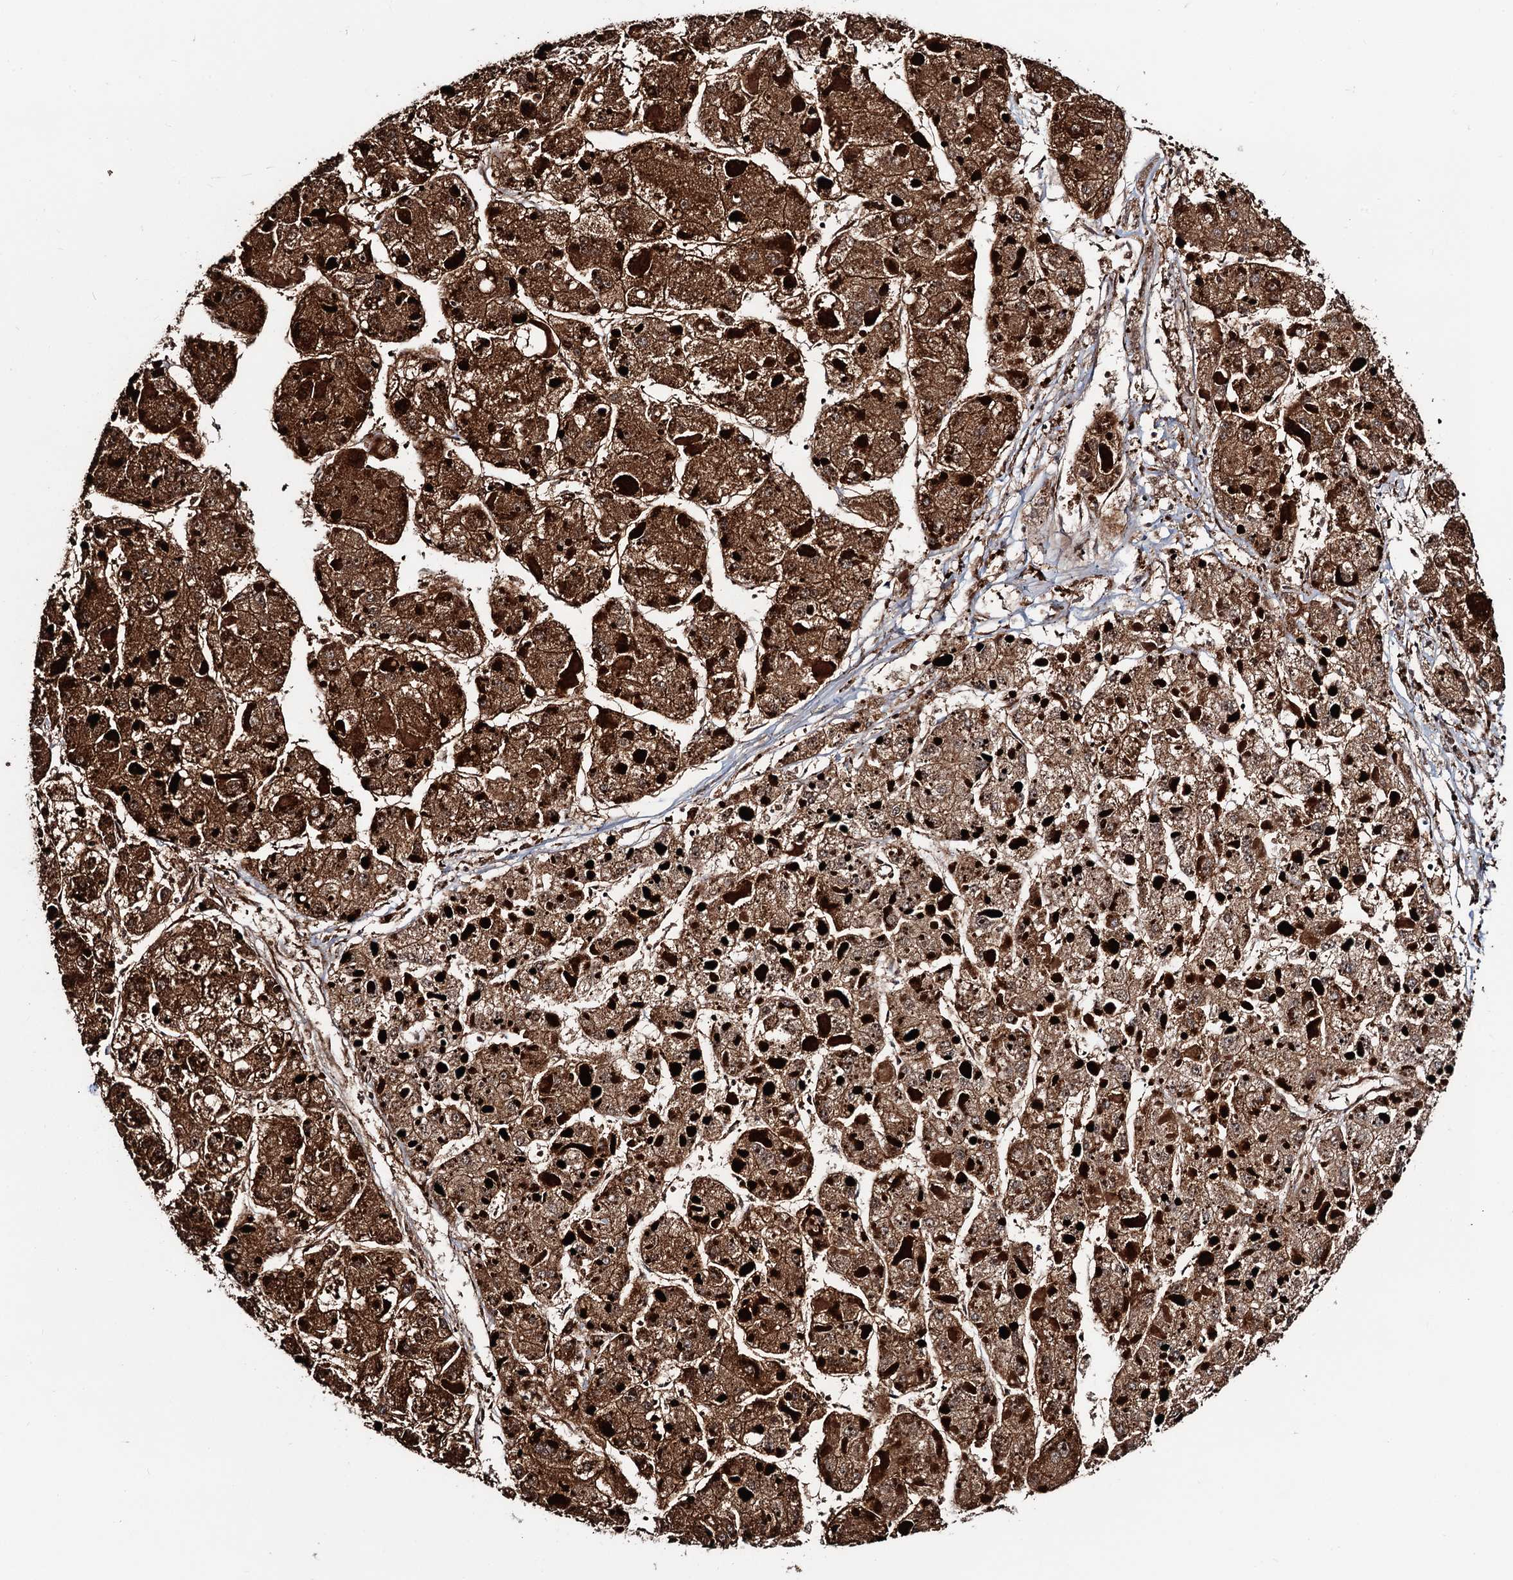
{"staining": {"intensity": "strong", "quantity": ">75%", "location": "cytoplasmic/membranous,nuclear"}, "tissue": "liver cancer", "cell_type": "Tumor cells", "image_type": "cancer", "snomed": [{"axis": "morphology", "description": "Carcinoma, Hepatocellular, NOS"}, {"axis": "topography", "description": "Liver"}], "caption": "A micrograph of liver hepatocellular carcinoma stained for a protein demonstrates strong cytoplasmic/membranous and nuclear brown staining in tumor cells.", "gene": "SNRNP25", "patient": {"sex": "female", "age": 73}}